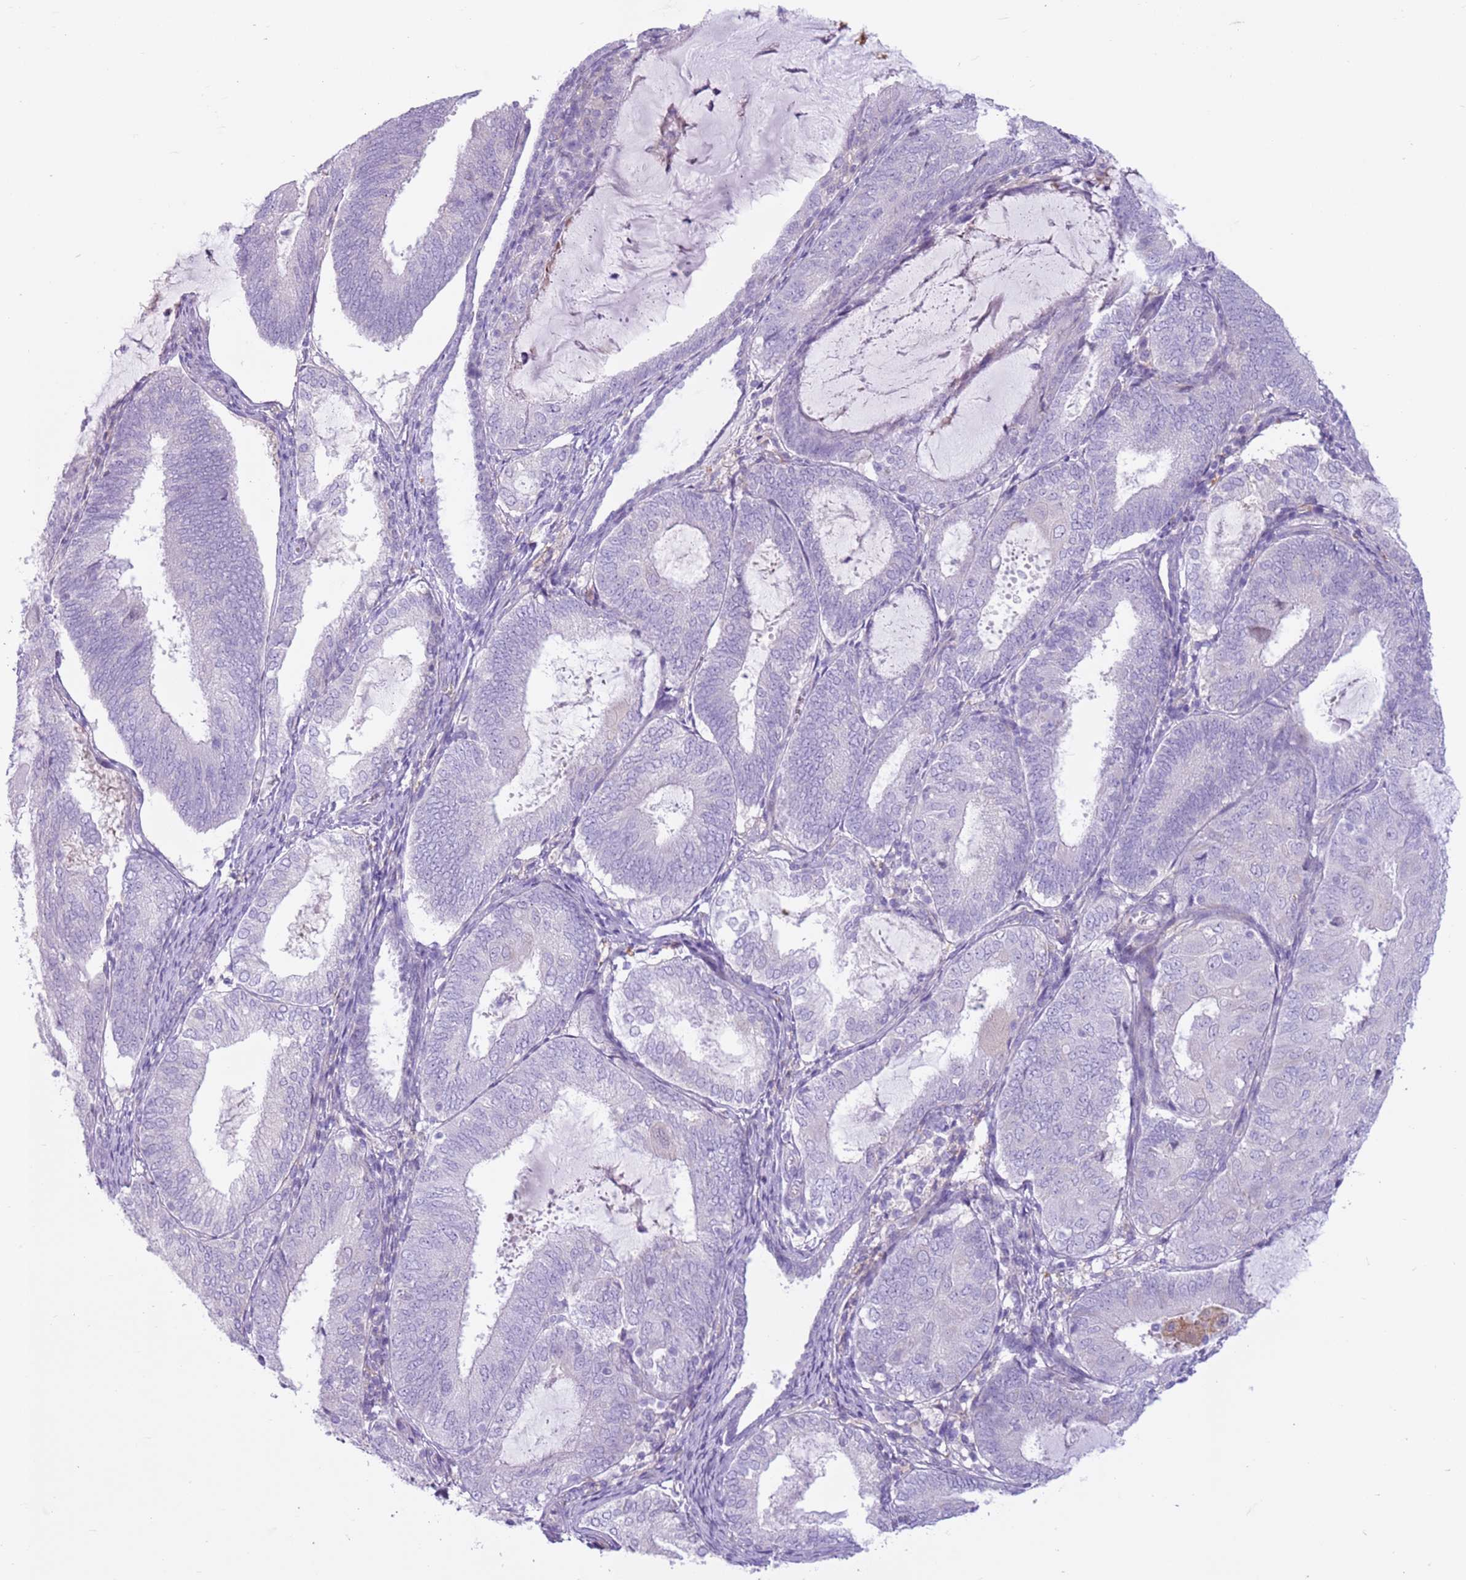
{"staining": {"intensity": "negative", "quantity": "none", "location": "none"}, "tissue": "endometrial cancer", "cell_type": "Tumor cells", "image_type": "cancer", "snomed": [{"axis": "morphology", "description": "Adenocarcinoma, NOS"}, {"axis": "topography", "description": "Endometrium"}], "caption": "An image of human endometrial cancer (adenocarcinoma) is negative for staining in tumor cells.", "gene": "SNX6", "patient": {"sex": "female", "age": 81}}